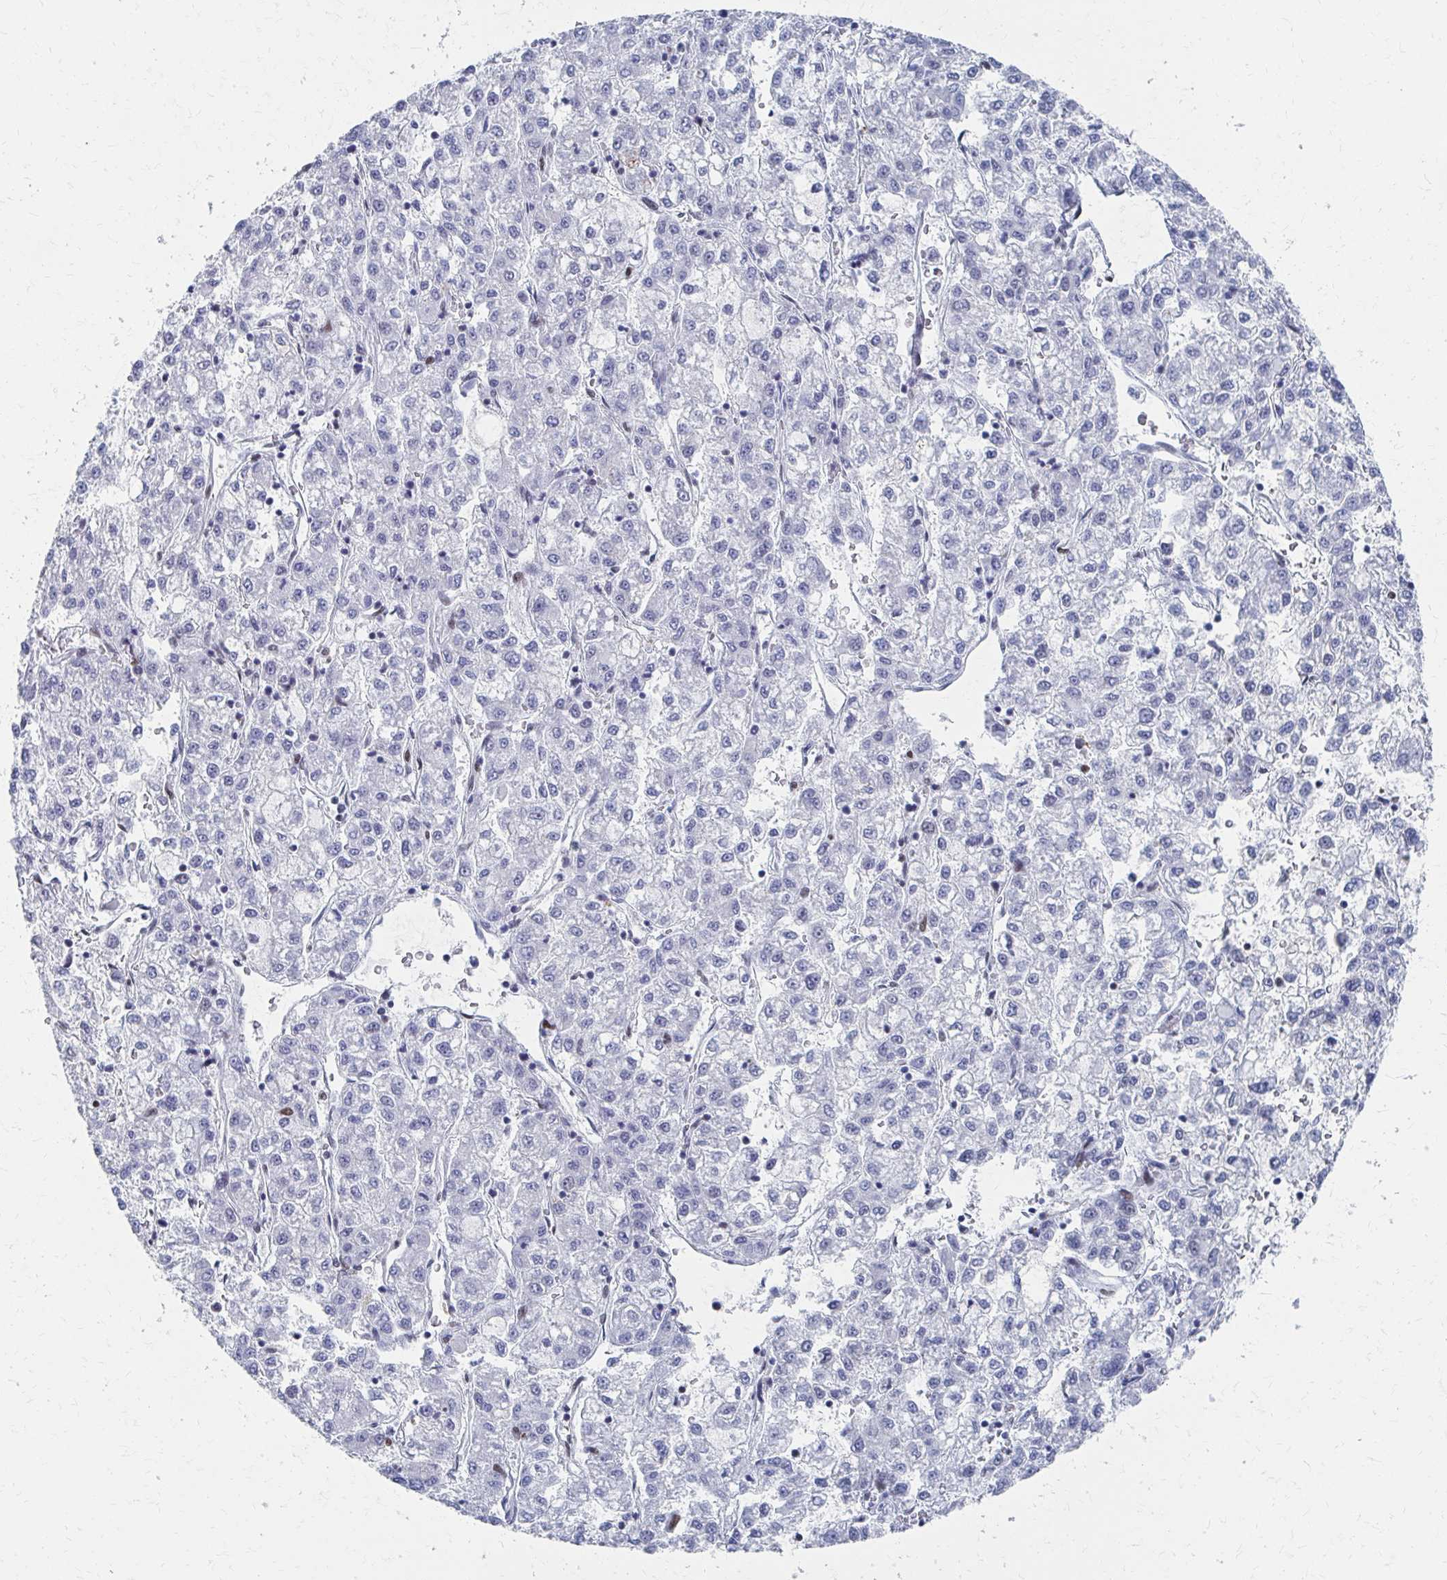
{"staining": {"intensity": "negative", "quantity": "none", "location": "none"}, "tissue": "liver cancer", "cell_type": "Tumor cells", "image_type": "cancer", "snomed": [{"axis": "morphology", "description": "Carcinoma, Hepatocellular, NOS"}, {"axis": "topography", "description": "Liver"}], "caption": "An image of human liver hepatocellular carcinoma is negative for staining in tumor cells.", "gene": "CDIN1", "patient": {"sex": "male", "age": 40}}